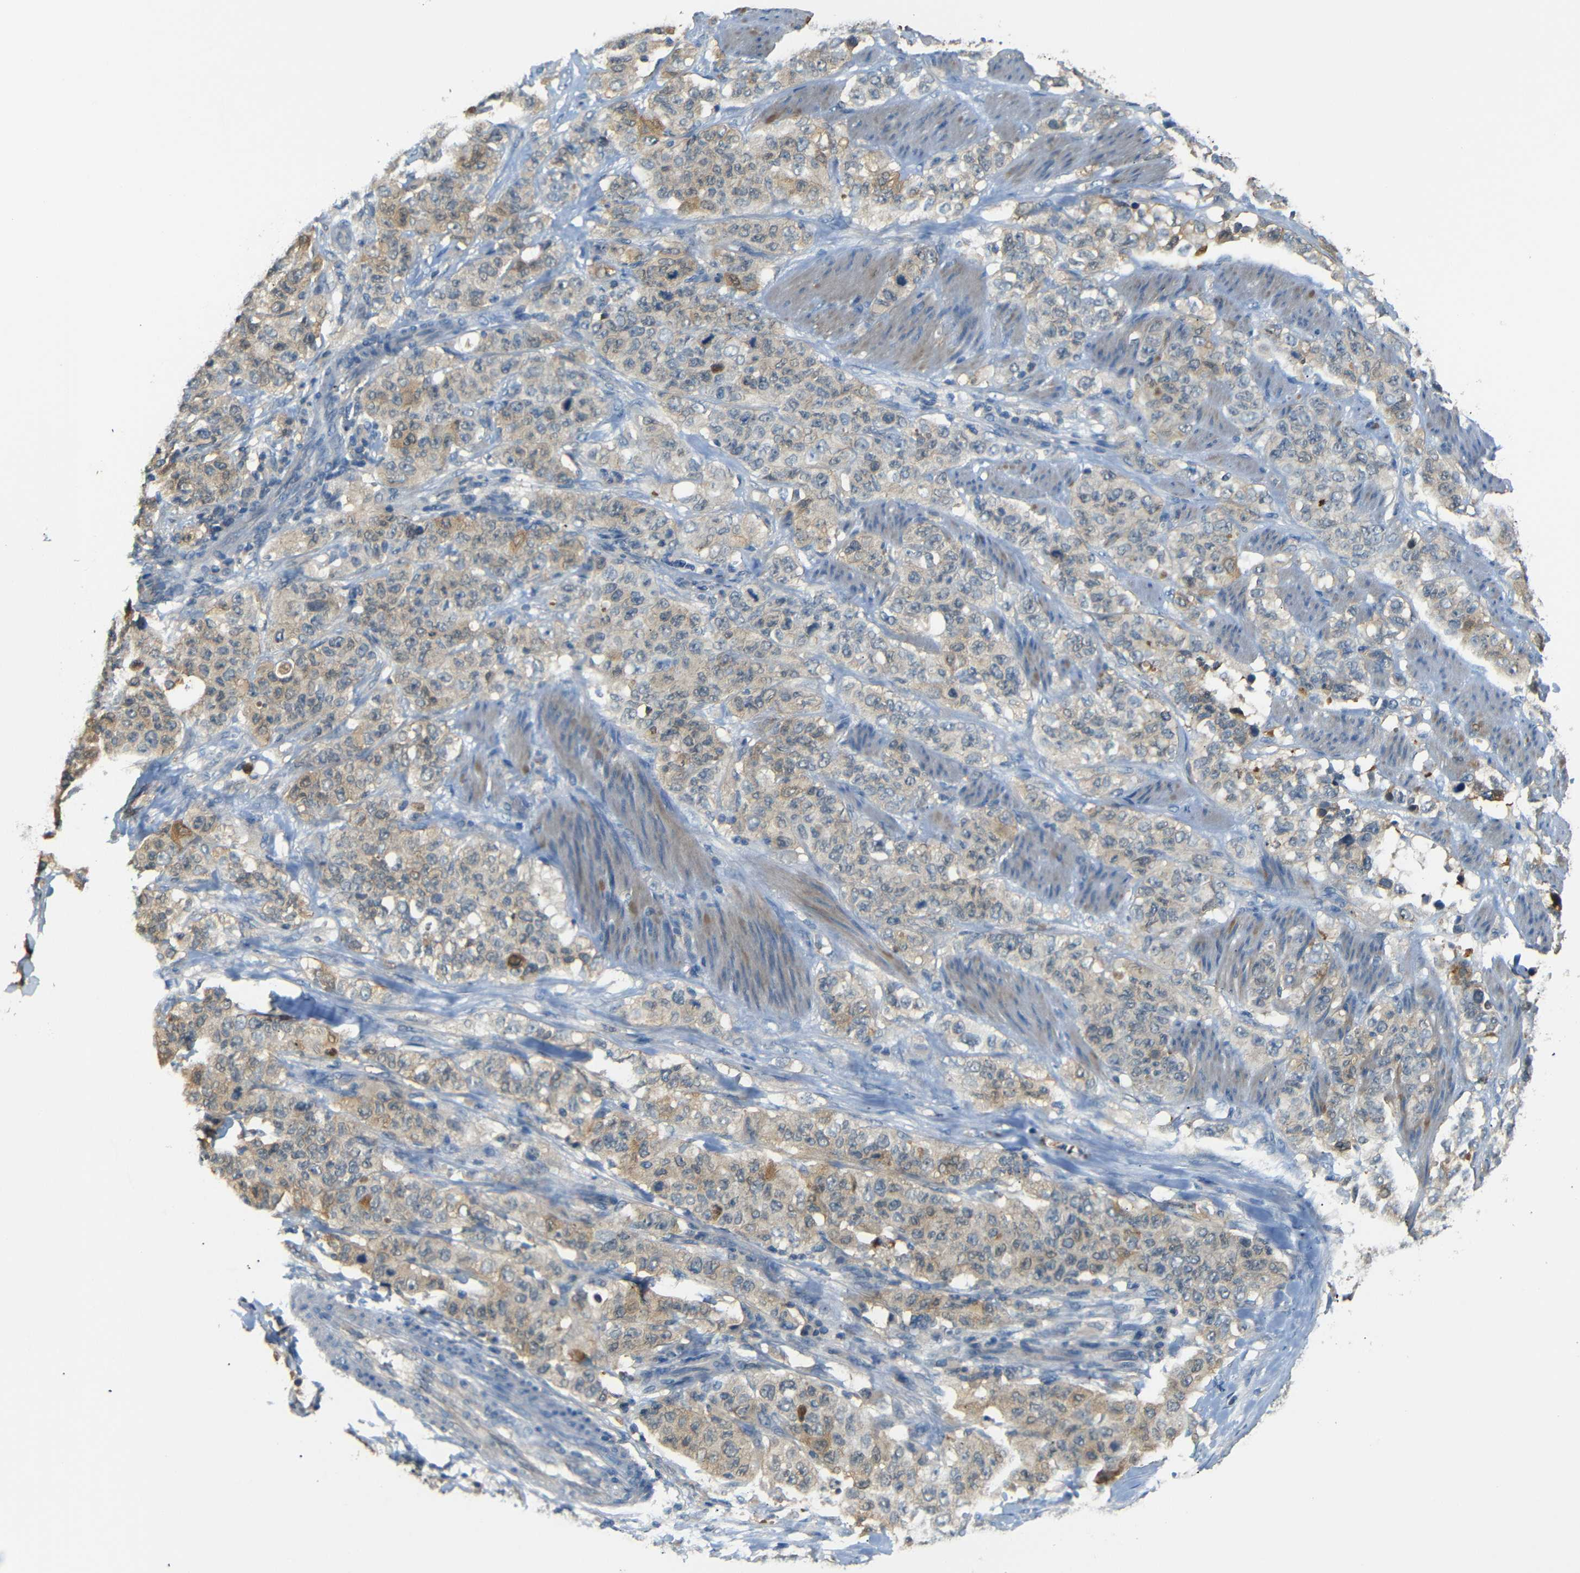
{"staining": {"intensity": "moderate", "quantity": ">75%", "location": "cytoplasmic/membranous"}, "tissue": "stomach cancer", "cell_type": "Tumor cells", "image_type": "cancer", "snomed": [{"axis": "morphology", "description": "Adenocarcinoma, NOS"}, {"axis": "topography", "description": "Stomach"}], "caption": "Tumor cells show medium levels of moderate cytoplasmic/membranous expression in about >75% of cells in human stomach cancer (adenocarcinoma).", "gene": "SFN", "patient": {"sex": "male", "age": 48}}